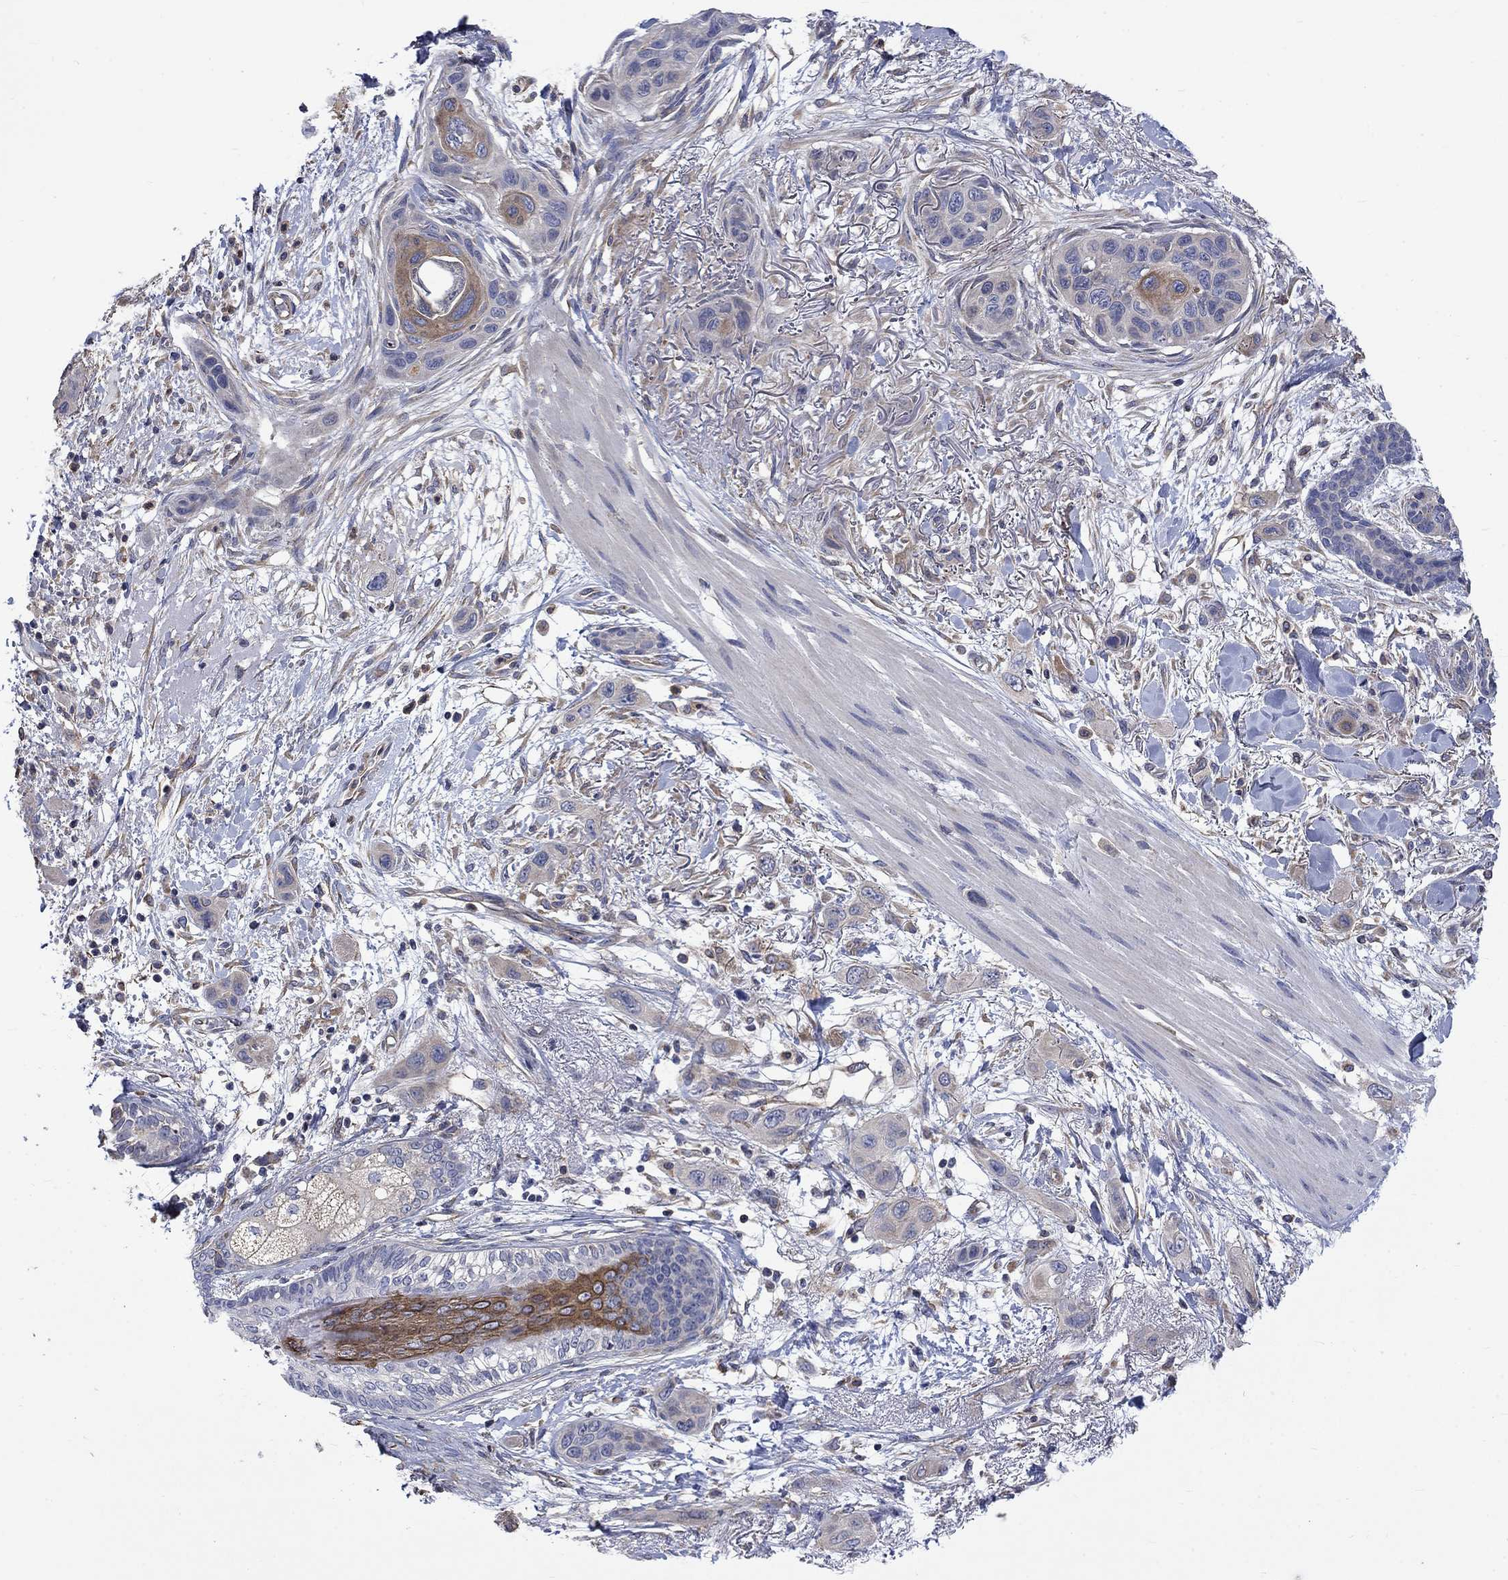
{"staining": {"intensity": "moderate", "quantity": "<25%", "location": "cytoplasmic/membranous"}, "tissue": "skin cancer", "cell_type": "Tumor cells", "image_type": "cancer", "snomed": [{"axis": "morphology", "description": "Squamous cell carcinoma, NOS"}, {"axis": "topography", "description": "Skin"}], "caption": "The photomicrograph displays a brown stain indicating the presence of a protein in the cytoplasmic/membranous of tumor cells in skin cancer.", "gene": "CAMKK2", "patient": {"sex": "male", "age": 79}}